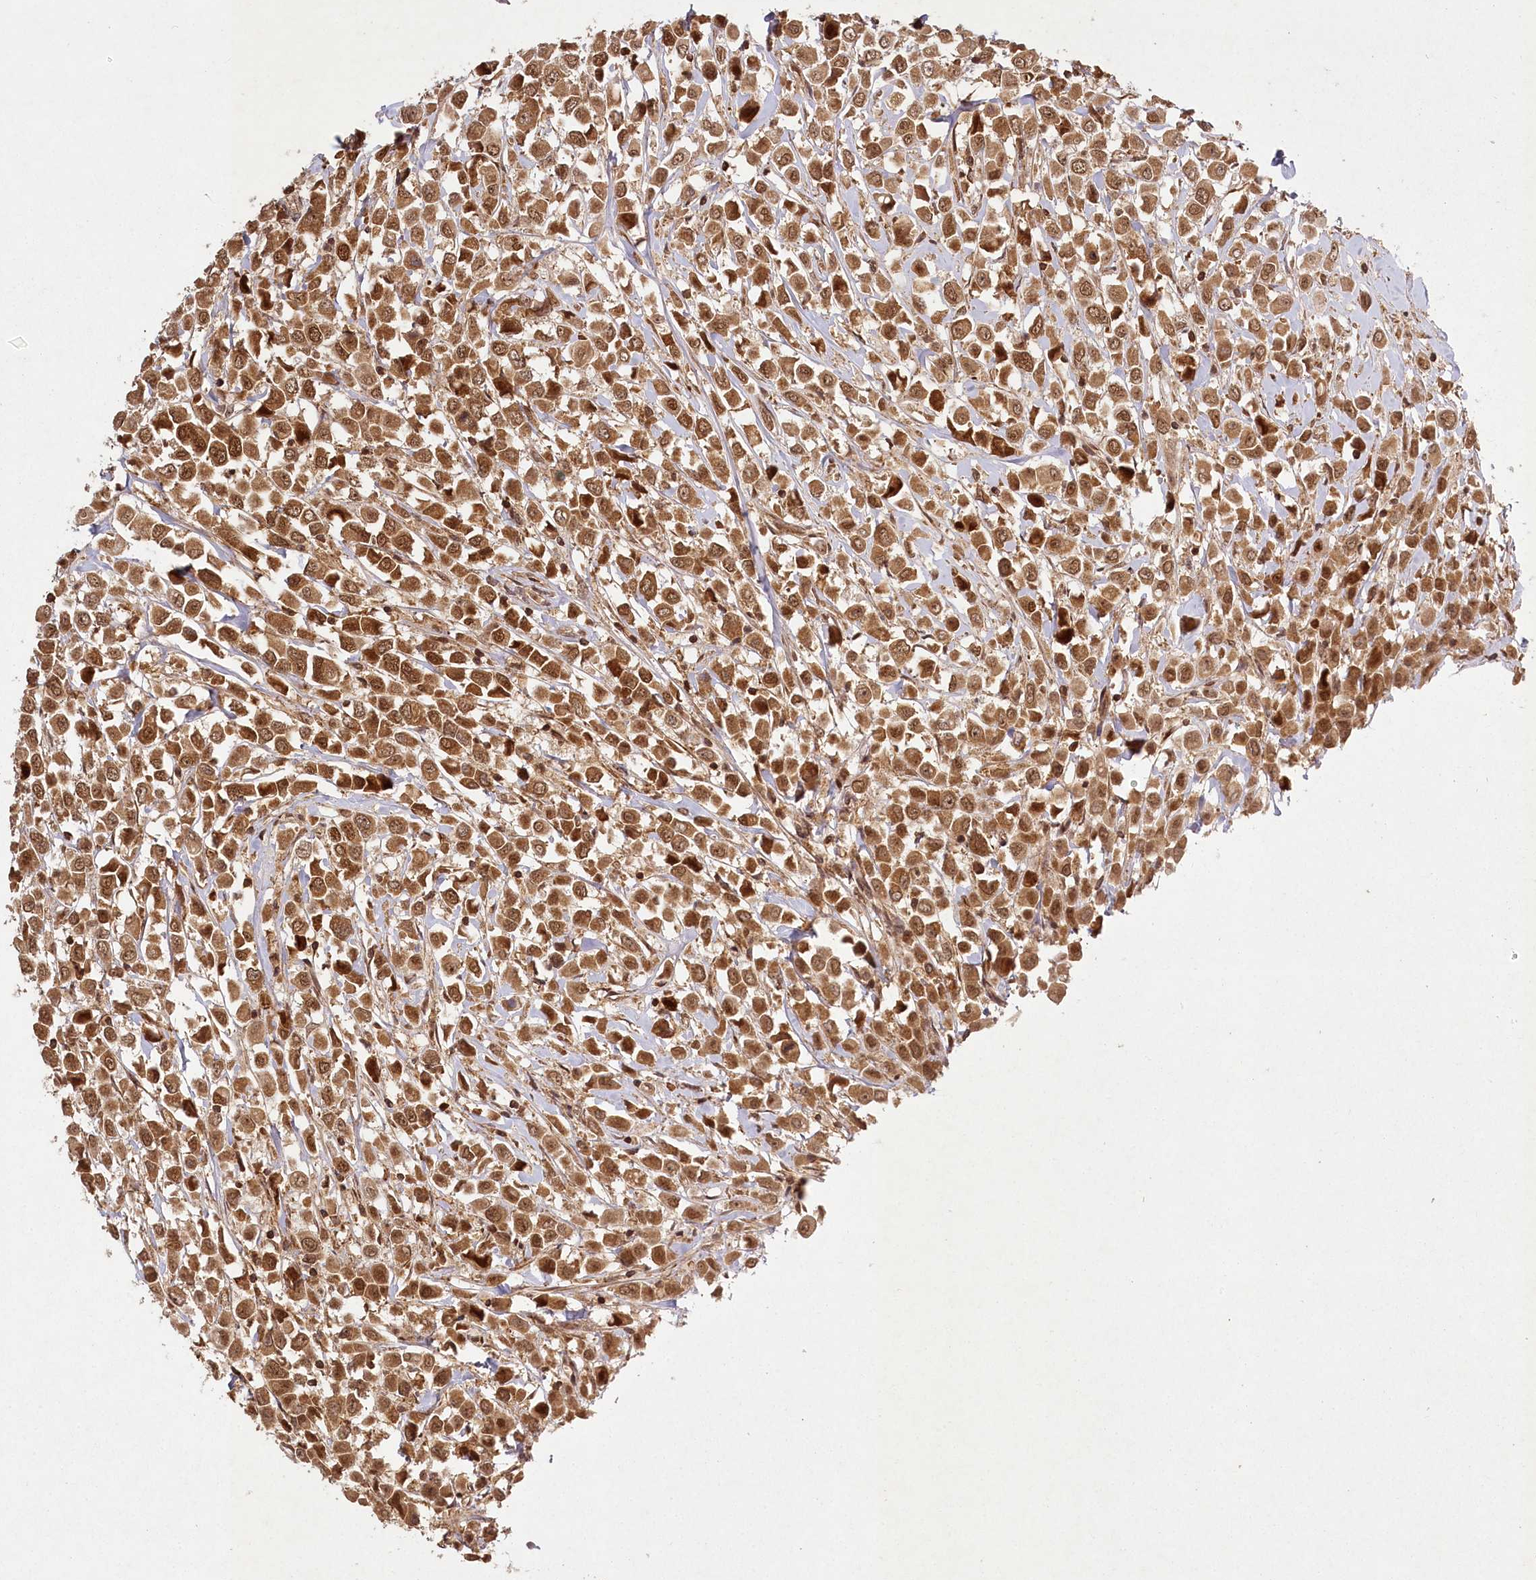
{"staining": {"intensity": "strong", "quantity": ">75%", "location": "cytoplasmic/membranous,nuclear"}, "tissue": "breast cancer", "cell_type": "Tumor cells", "image_type": "cancer", "snomed": [{"axis": "morphology", "description": "Duct carcinoma"}, {"axis": "topography", "description": "Breast"}], "caption": "Strong cytoplasmic/membranous and nuclear positivity for a protein is present in about >75% of tumor cells of intraductal carcinoma (breast) using immunohistochemistry.", "gene": "MICU1", "patient": {"sex": "female", "age": 61}}